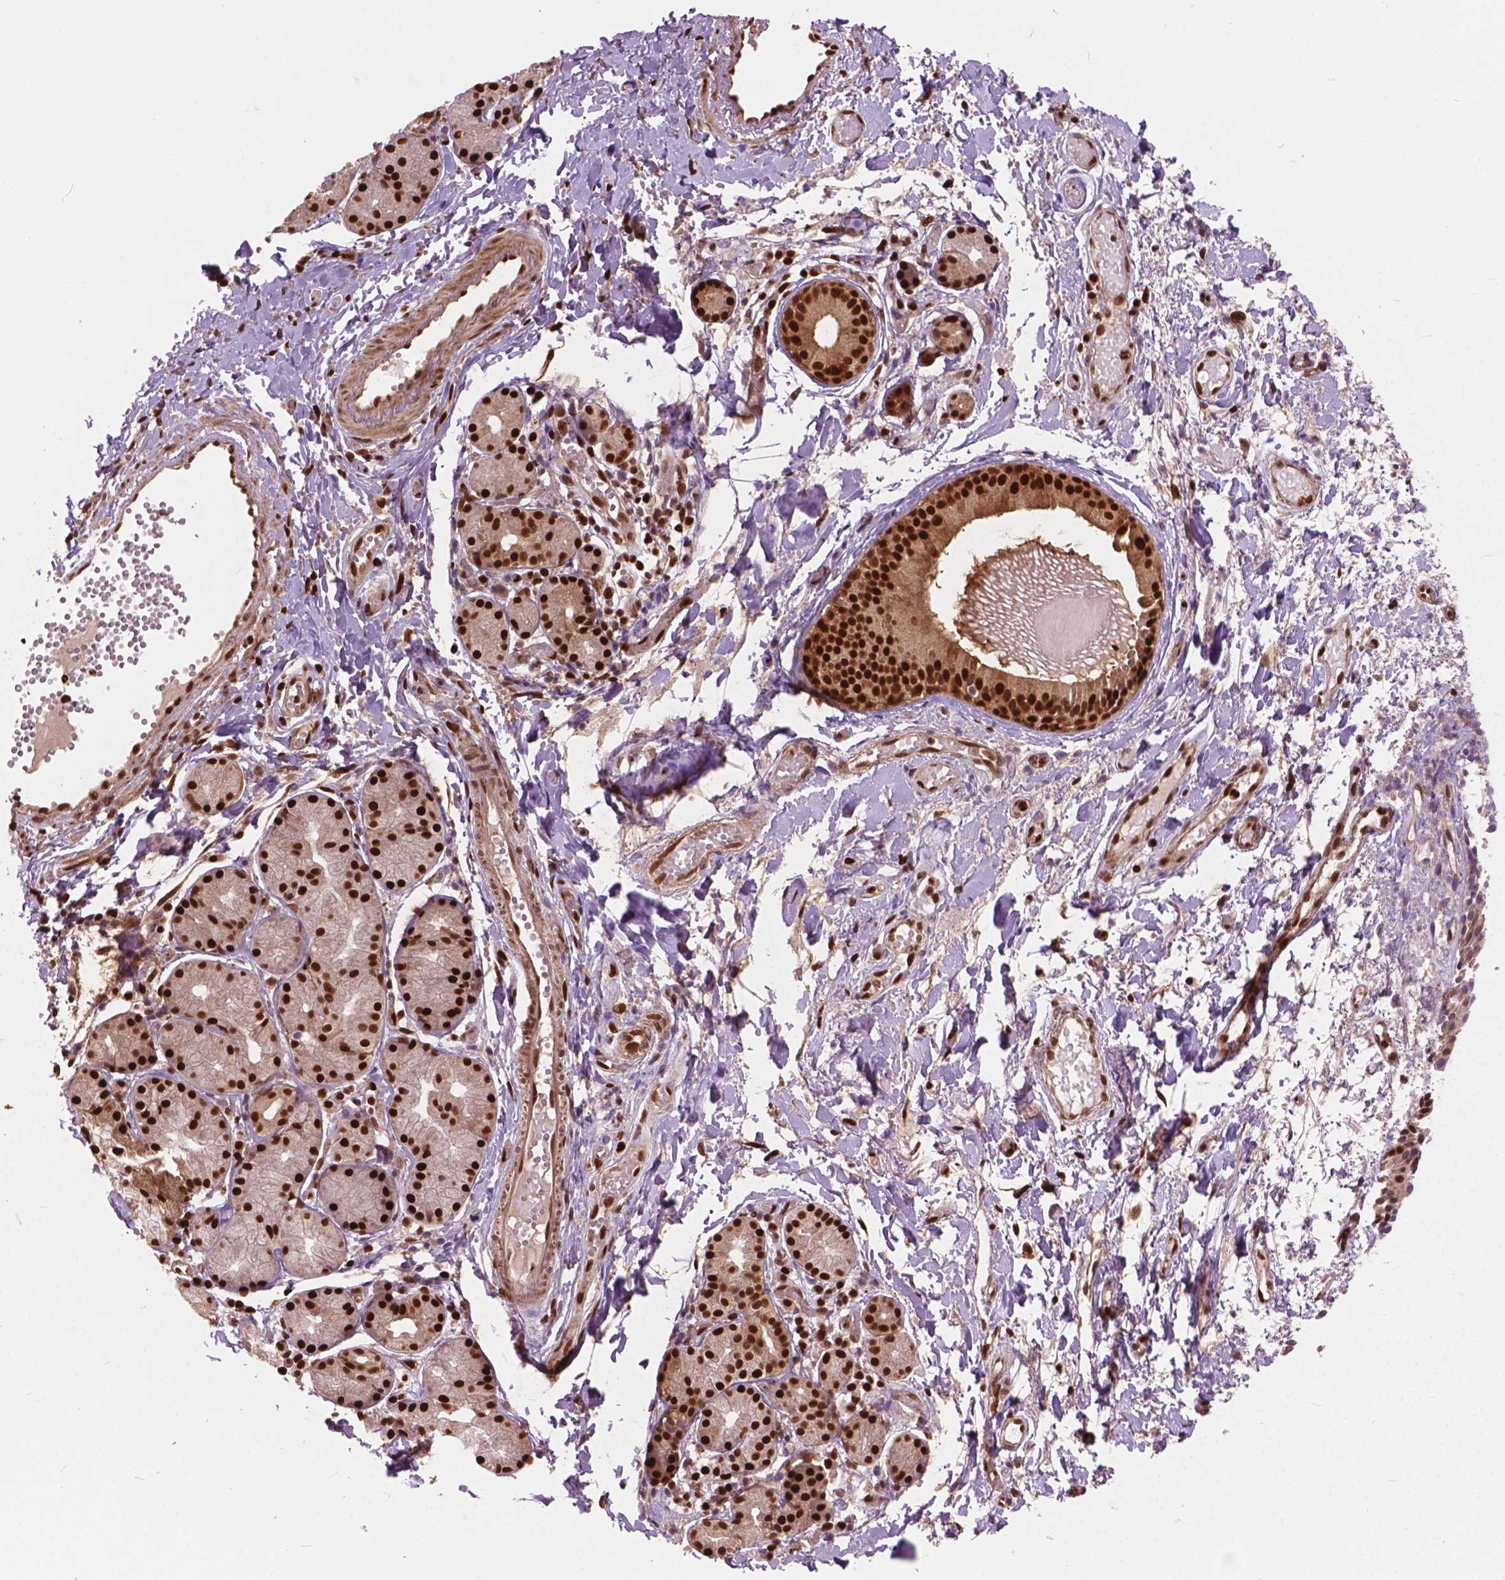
{"staining": {"intensity": "strong", "quantity": ">75%", "location": "nuclear"}, "tissue": "nasopharynx", "cell_type": "Respiratory epithelial cells", "image_type": "normal", "snomed": [{"axis": "morphology", "description": "Normal tissue, NOS"}, {"axis": "morphology", "description": "Basal cell carcinoma"}, {"axis": "topography", "description": "Cartilage tissue"}, {"axis": "topography", "description": "Nasopharynx"}, {"axis": "topography", "description": "Oral tissue"}], "caption": "An immunohistochemistry histopathology image of normal tissue is shown. Protein staining in brown highlights strong nuclear positivity in nasopharynx within respiratory epithelial cells. The protein is stained brown, and the nuclei are stained in blue (DAB (3,3'-diaminobenzidine) IHC with brightfield microscopy, high magnification).", "gene": "ANP32A", "patient": {"sex": "female", "age": 77}}